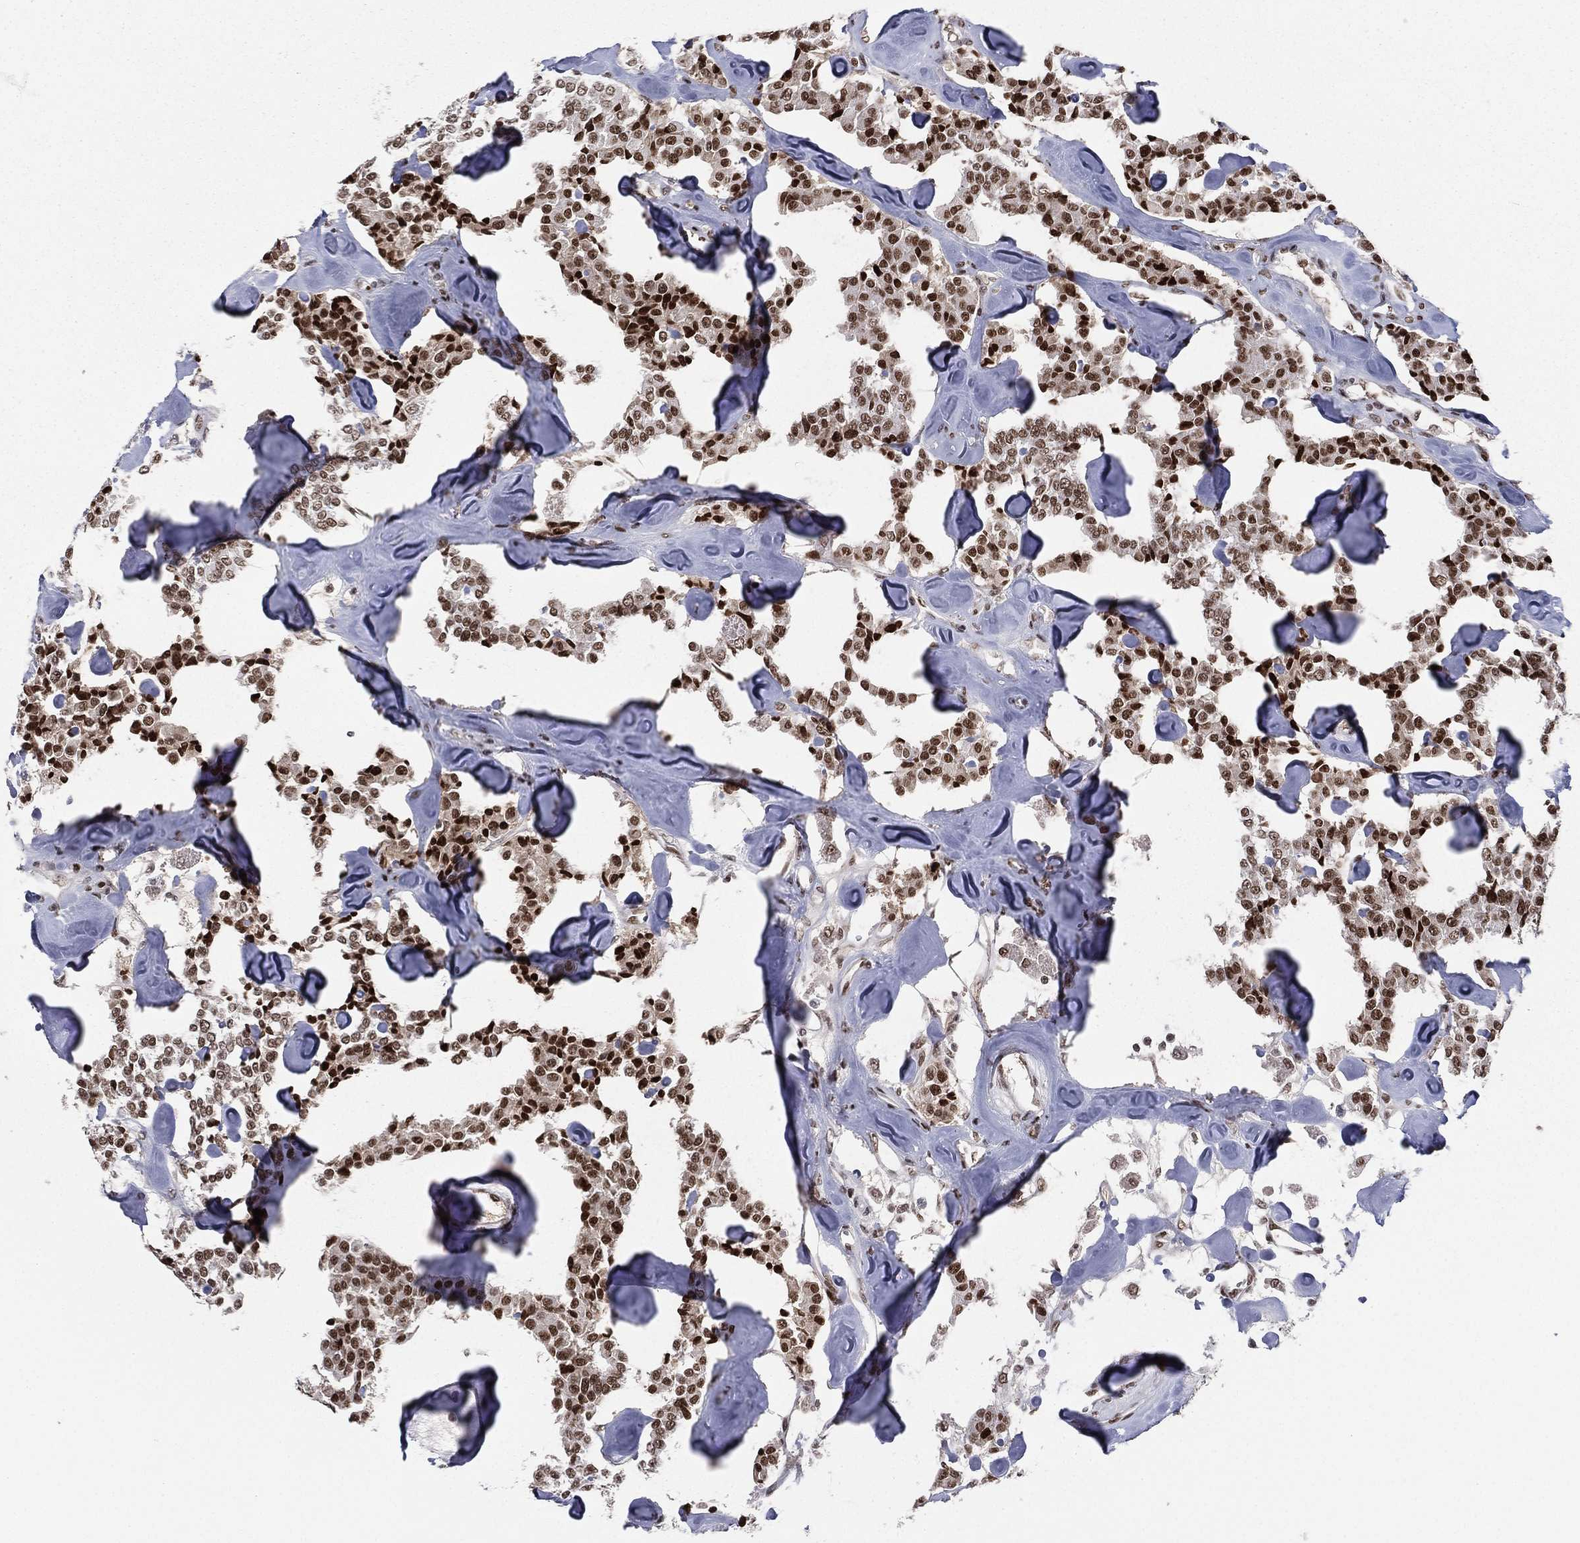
{"staining": {"intensity": "strong", "quantity": ">75%", "location": "nuclear"}, "tissue": "carcinoid", "cell_type": "Tumor cells", "image_type": "cancer", "snomed": [{"axis": "morphology", "description": "Carcinoid, malignant, NOS"}, {"axis": "topography", "description": "Pancreas"}], "caption": "This photomicrograph exhibits immunohistochemistry (IHC) staining of human carcinoid (malignant), with high strong nuclear expression in about >75% of tumor cells.", "gene": "RTF1", "patient": {"sex": "male", "age": 41}}